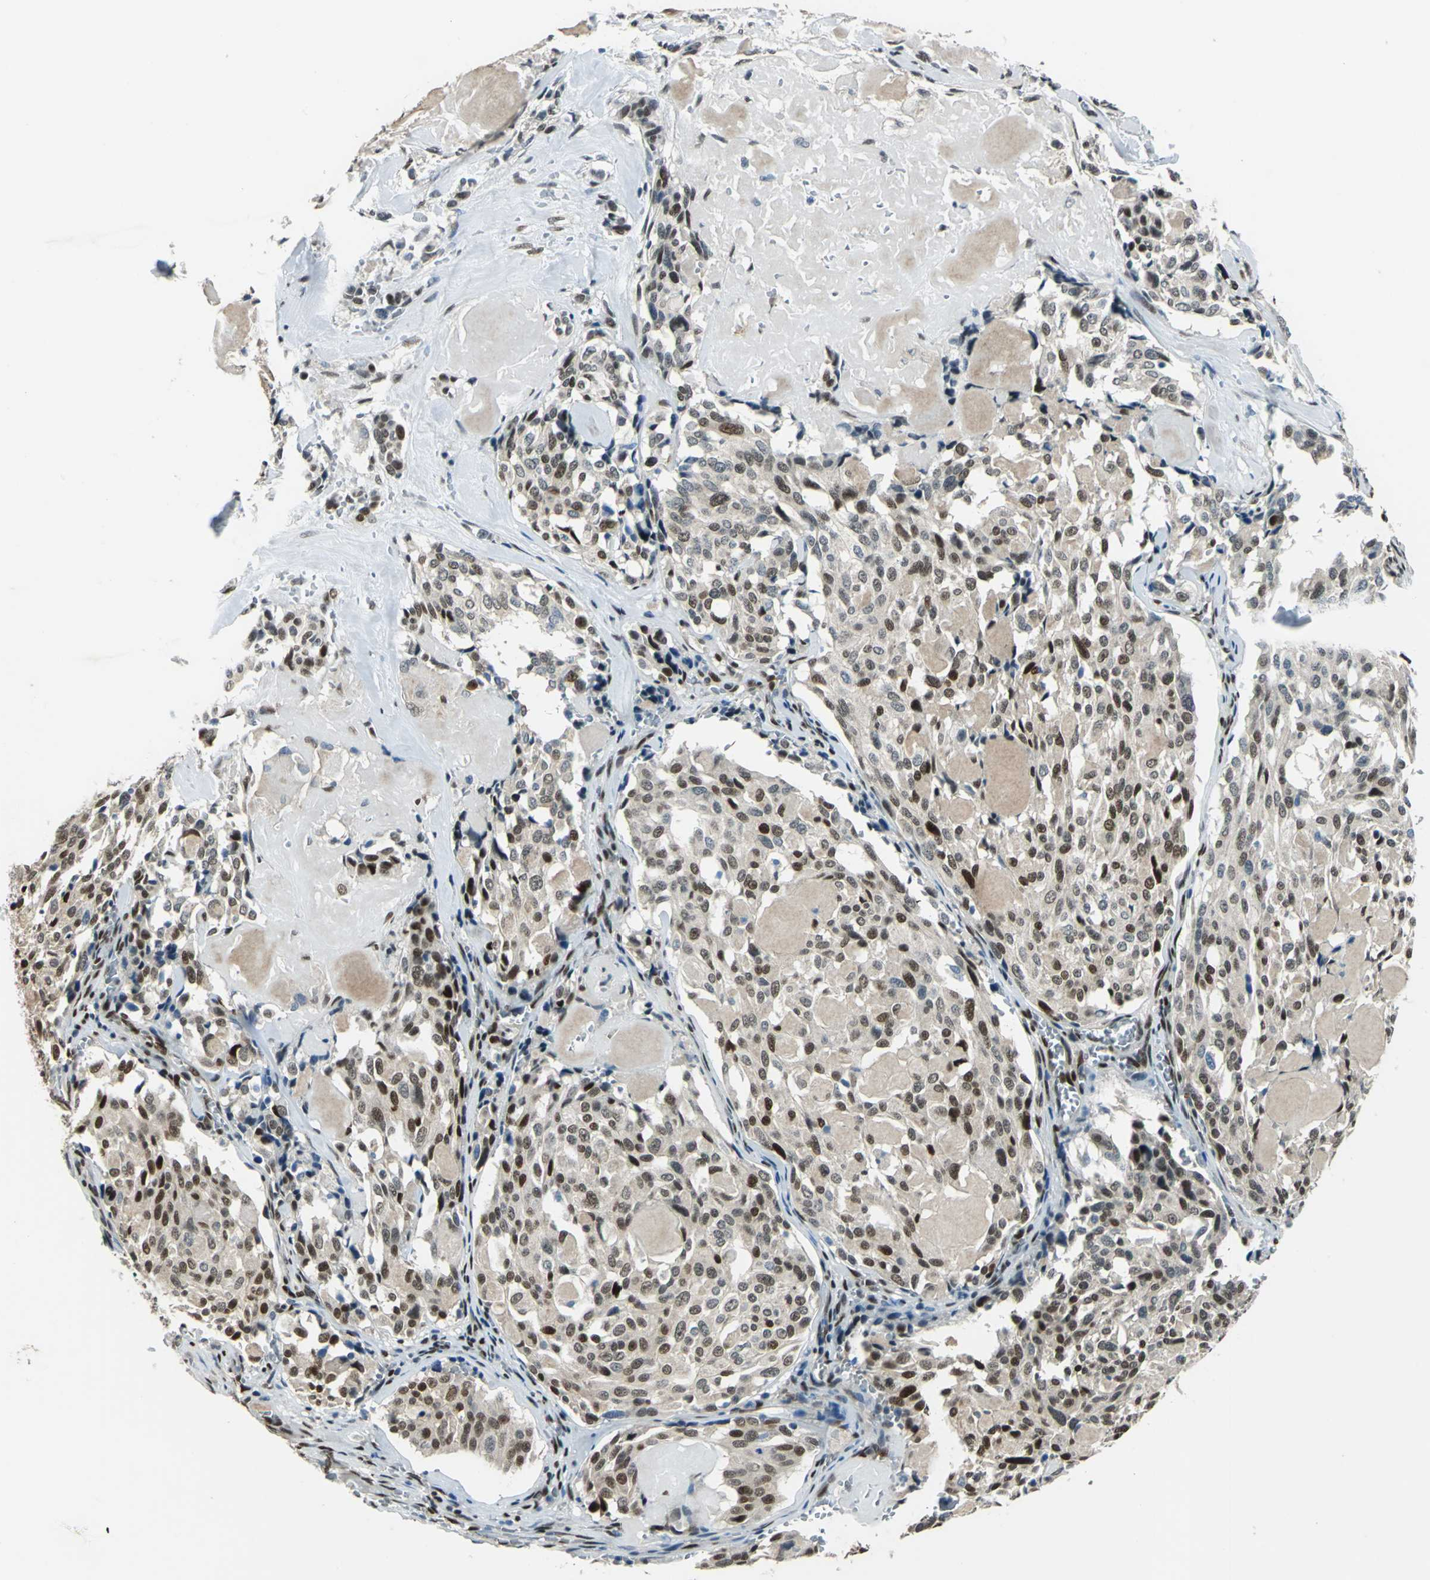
{"staining": {"intensity": "moderate", "quantity": ">75%", "location": "cytoplasmic/membranous,nuclear"}, "tissue": "thyroid cancer", "cell_type": "Tumor cells", "image_type": "cancer", "snomed": [{"axis": "morphology", "description": "Carcinoma, NOS"}, {"axis": "morphology", "description": "Carcinoid, malignant, NOS"}, {"axis": "topography", "description": "Thyroid gland"}], "caption": "The micrograph demonstrates immunohistochemical staining of thyroid cancer (carcinoma). There is moderate cytoplasmic/membranous and nuclear staining is appreciated in about >75% of tumor cells.", "gene": "NFIA", "patient": {"sex": "male", "age": 33}}